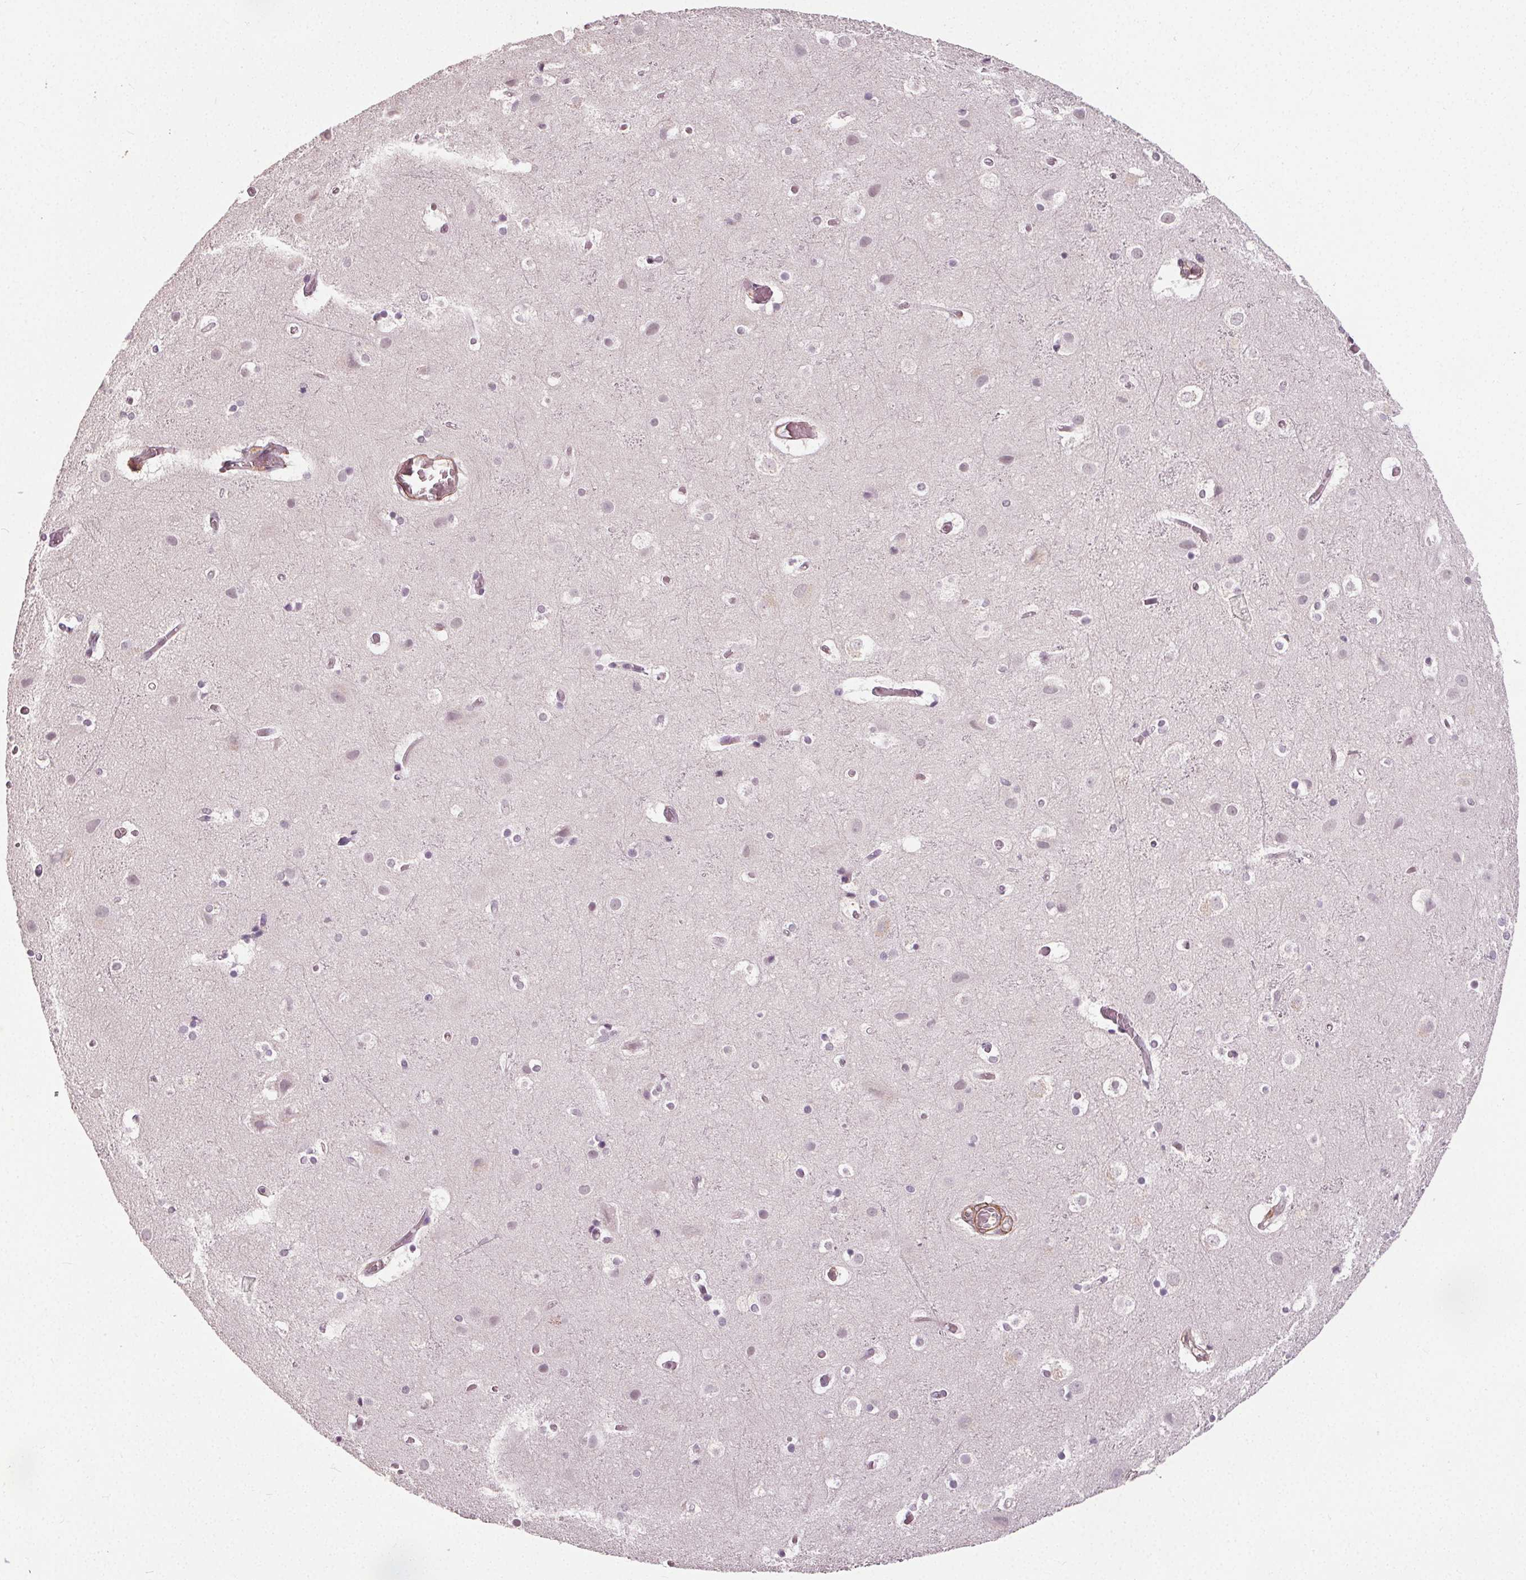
{"staining": {"intensity": "moderate", "quantity": "25%-75%", "location": "cytoplasmic/membranous"}, "tissue": "cerebral cortex", "cell_type": "Endothelial cells", "image_type": "normal", "snomed": [{"axis": "morphology", "description": "Normal tissue, NOS"}, {"axis": "topography", "description": "Cerebral cortex"}], "caption": "Brown immunohistochemical staining in unremarkable cerebral cortex reveals moderate cytoplasmic/membranous staining in about 25%-75% of endothelial cells. (Stains: DAB in brown, nuclei in blue, Microscopy: brightfield microscopy at high magnification).", "gene": "PKP1", "patient": {"sex": "female", "age": 52}}